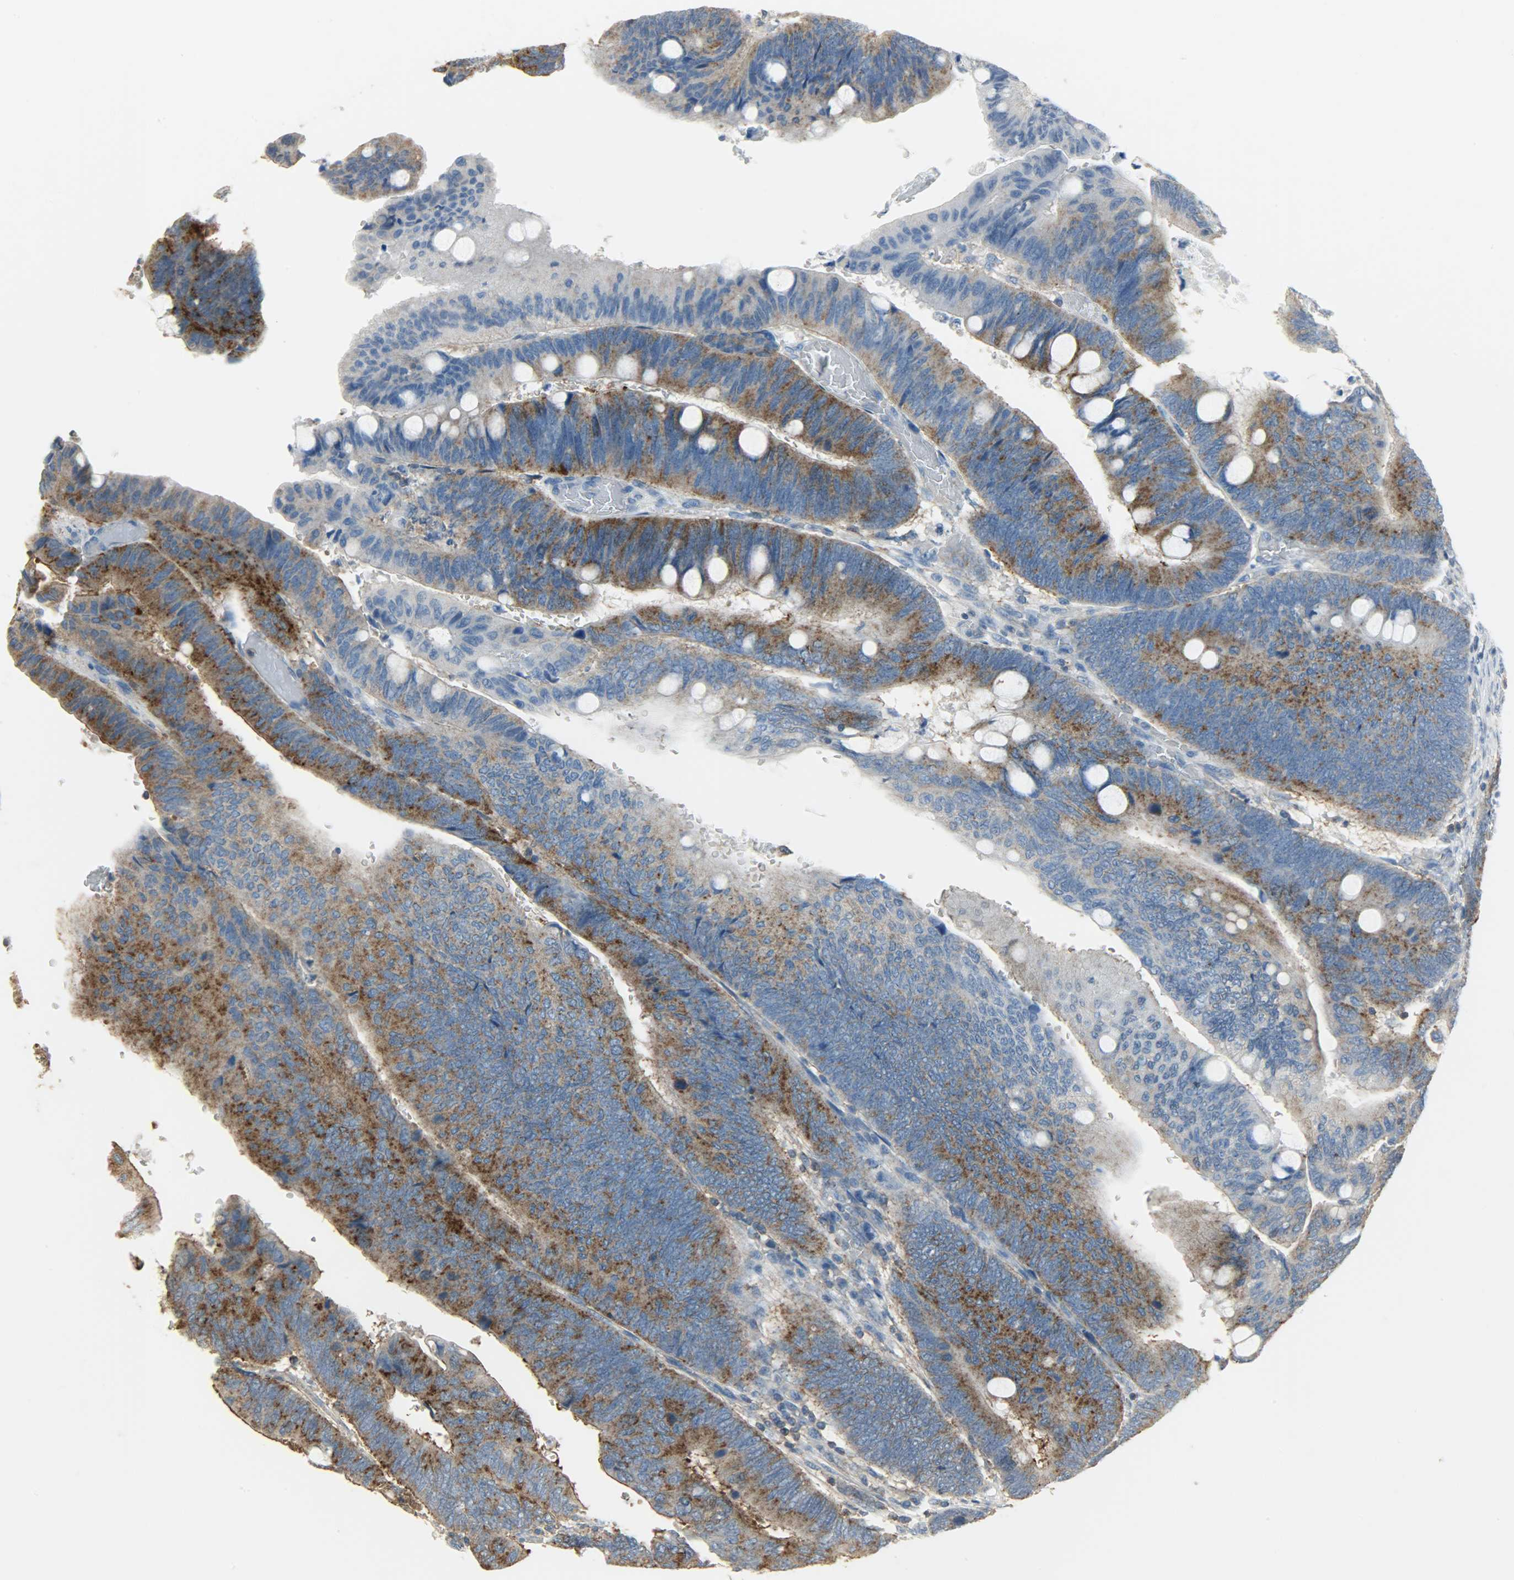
{"staining": {"intensity": "moderate", "quantity": "25%-75%", "location": "cytoplasmic/membranous"}, "tissue": "colorectal cancer", "cell_type": "Tumor cells", "image_type": "cancer", "snomed": [{"axis": "morphology", "description": "Normal tissue, NOS"}, {"axis": "morphology", "description": "Adenocarcinoma, NOS"}, {"axis": "topography", "description": "Rectum"}], "caption": "Immunohistochemistry micrograph of neoplastic tissue: human adenocarcinoma (colorectal) stained using IHC reveals medium levels of moderate protein expression localized specifically in the cytoplasmic/membranous of tumor cells, appearing as a cytoplasmic/membranous brown color.", "gene": "DNAJA4", "patient": {"sex": "male", "age": 92}}